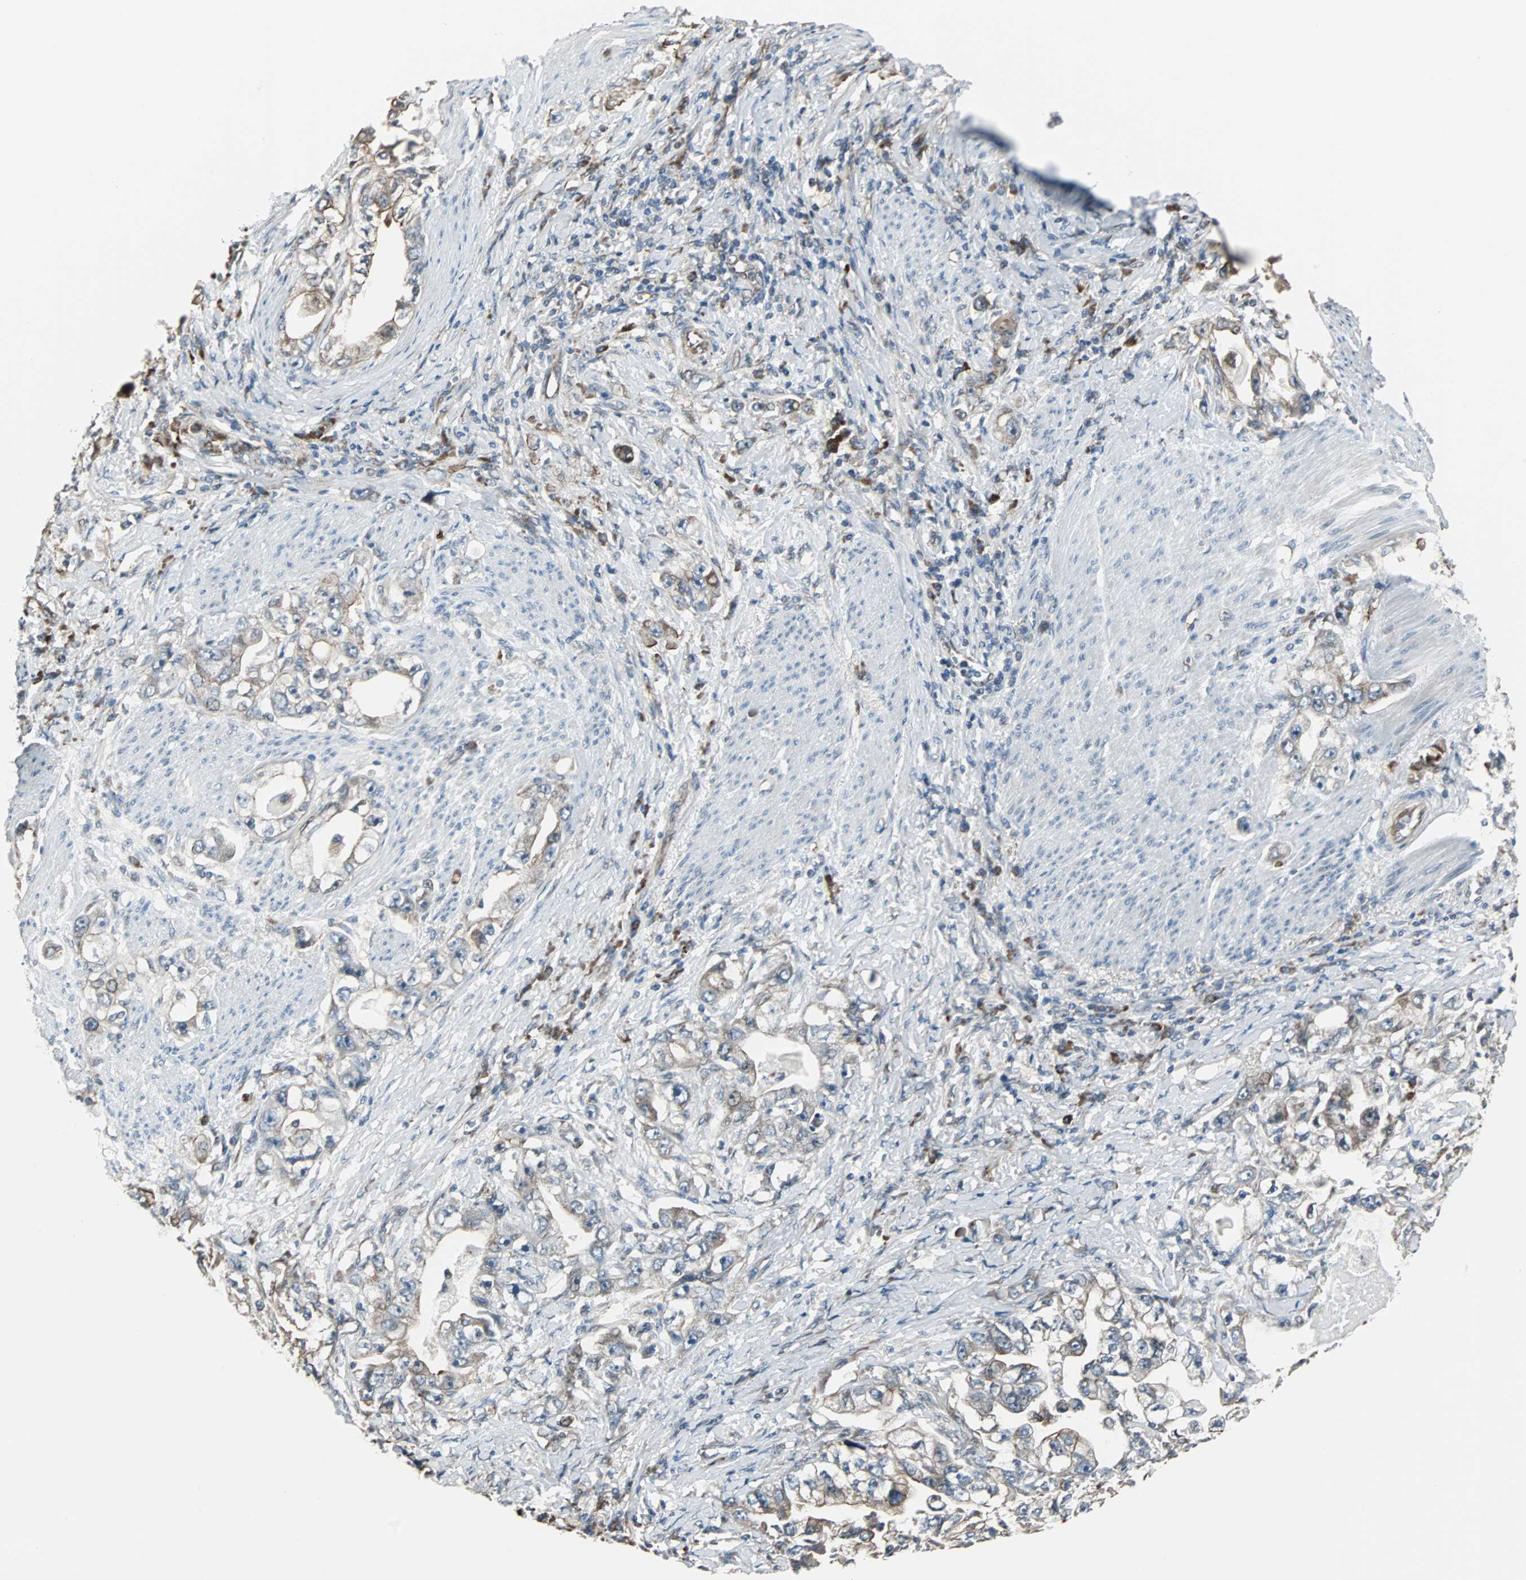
{"staining": {"intensity": "moderate", "quantity": ">75%", "location": "cytoplasmic/membranous"}, "tissue": "stomach cancer", "cell_type": "Tumor cells", "image_type": "cancer", "snomed": [{"axis": "morphology", "description": "Adenocarcinoma, NOS"}, {"axis": "topography", "description": "Stomach, lower"}], "caption": "DAB (3,3'-diaminobenzidine) immunohistochemical staining of human stomach cancer exhibits moderate cytoplasmic/membranous protein staining in about >75% of tumor cells.", "gene": "CHP1", "patient": {"sex": "female", "age": 93}}